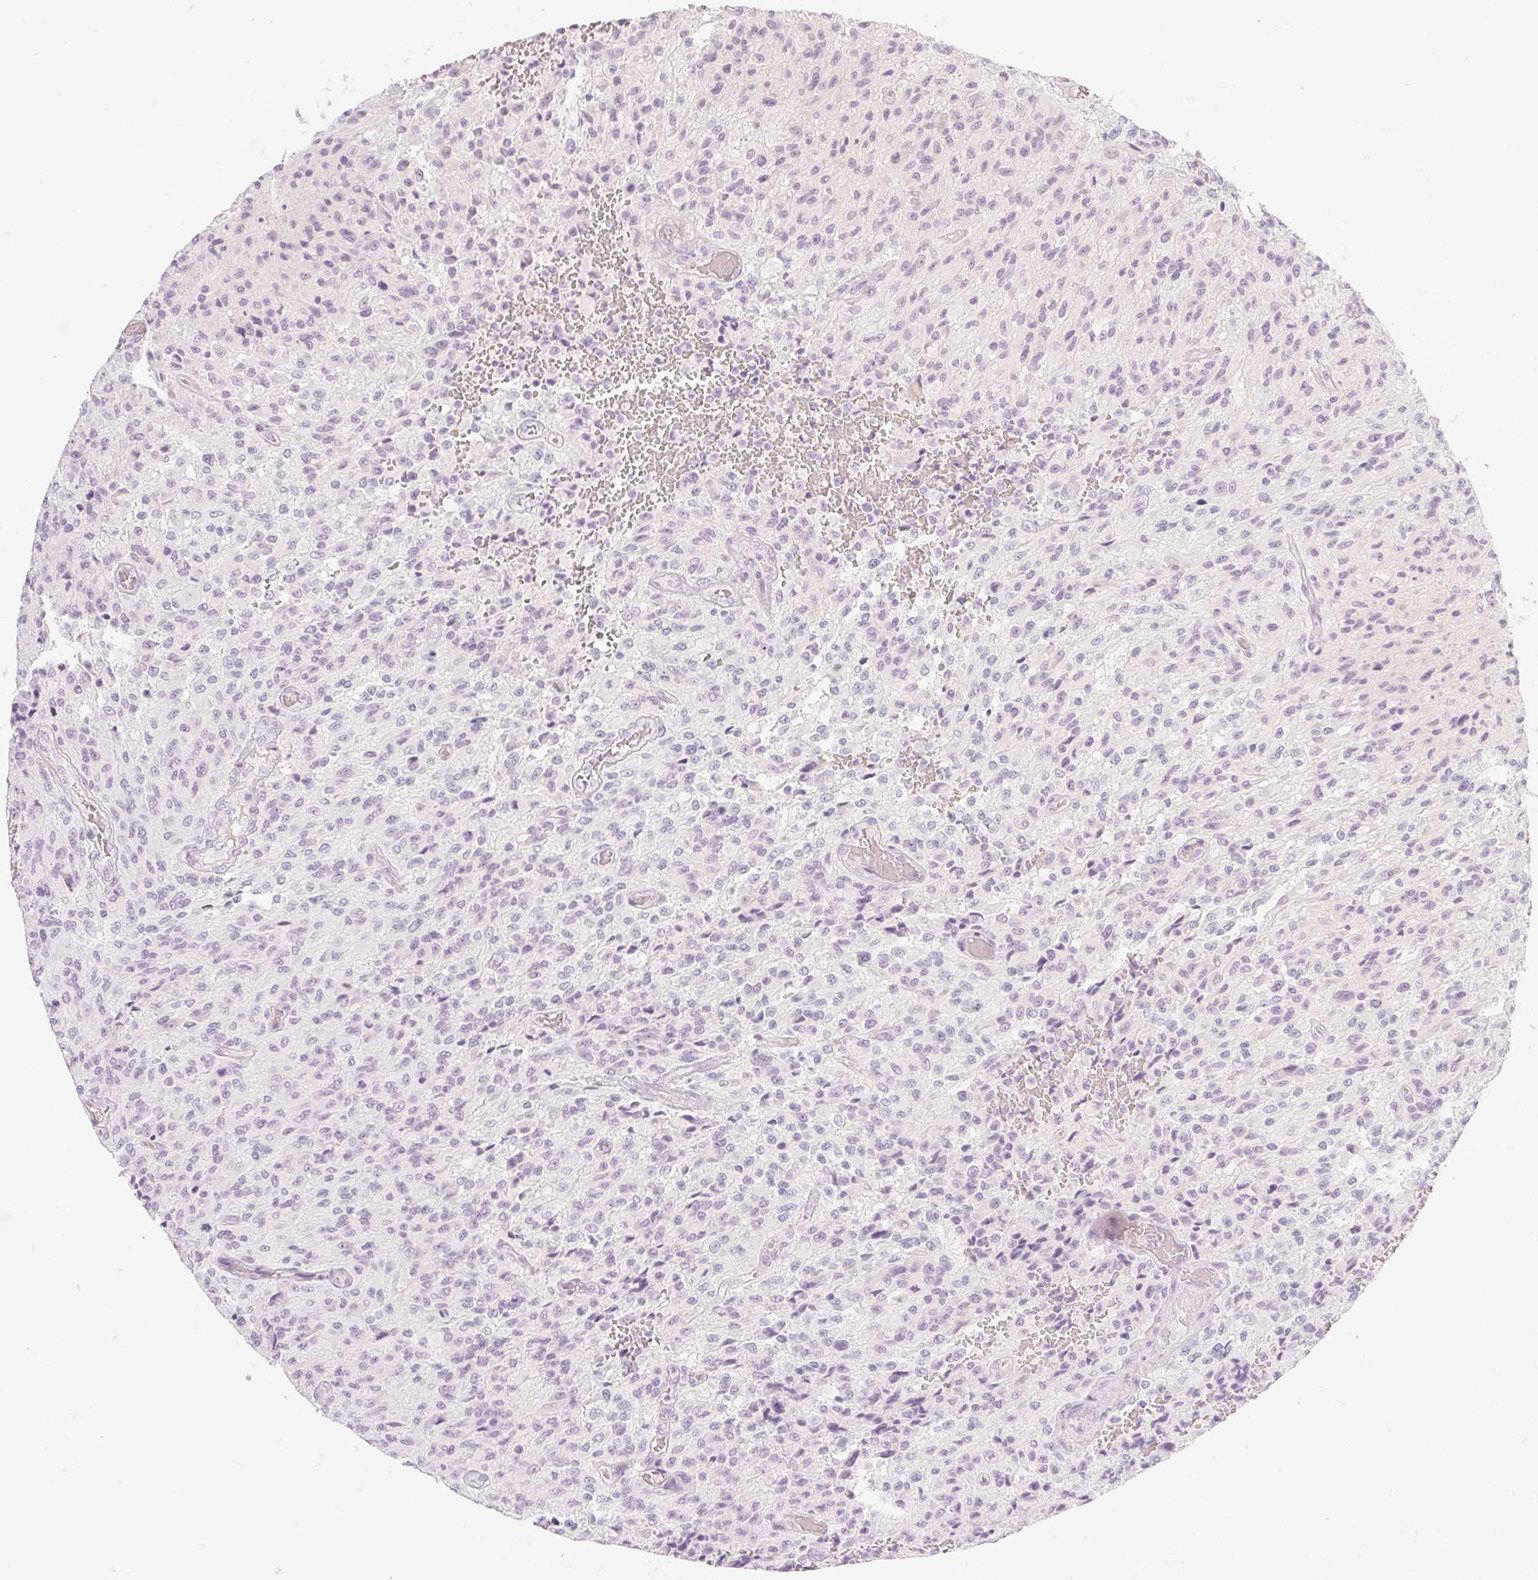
{"staining": {"intensity": "negative", "quantity": "none", "location": "none"}, "tissue": "glioma", "cell_type": "Tumor cells", "image_type": "cancer", "snomed": [{"axis": "morphology", "description": "Normal tissue, NOS"}, {"axis": "morphology", "description": "Glioma, malignant, High grade"}, {"axis": "topography", "description": "Cerebral cortex"}], "caption": "There is no significant expression in tumor cells of malignant glioma (high-grade).", "gene": "TAF1L", "patient": {"sex": "male", "age": 56}}